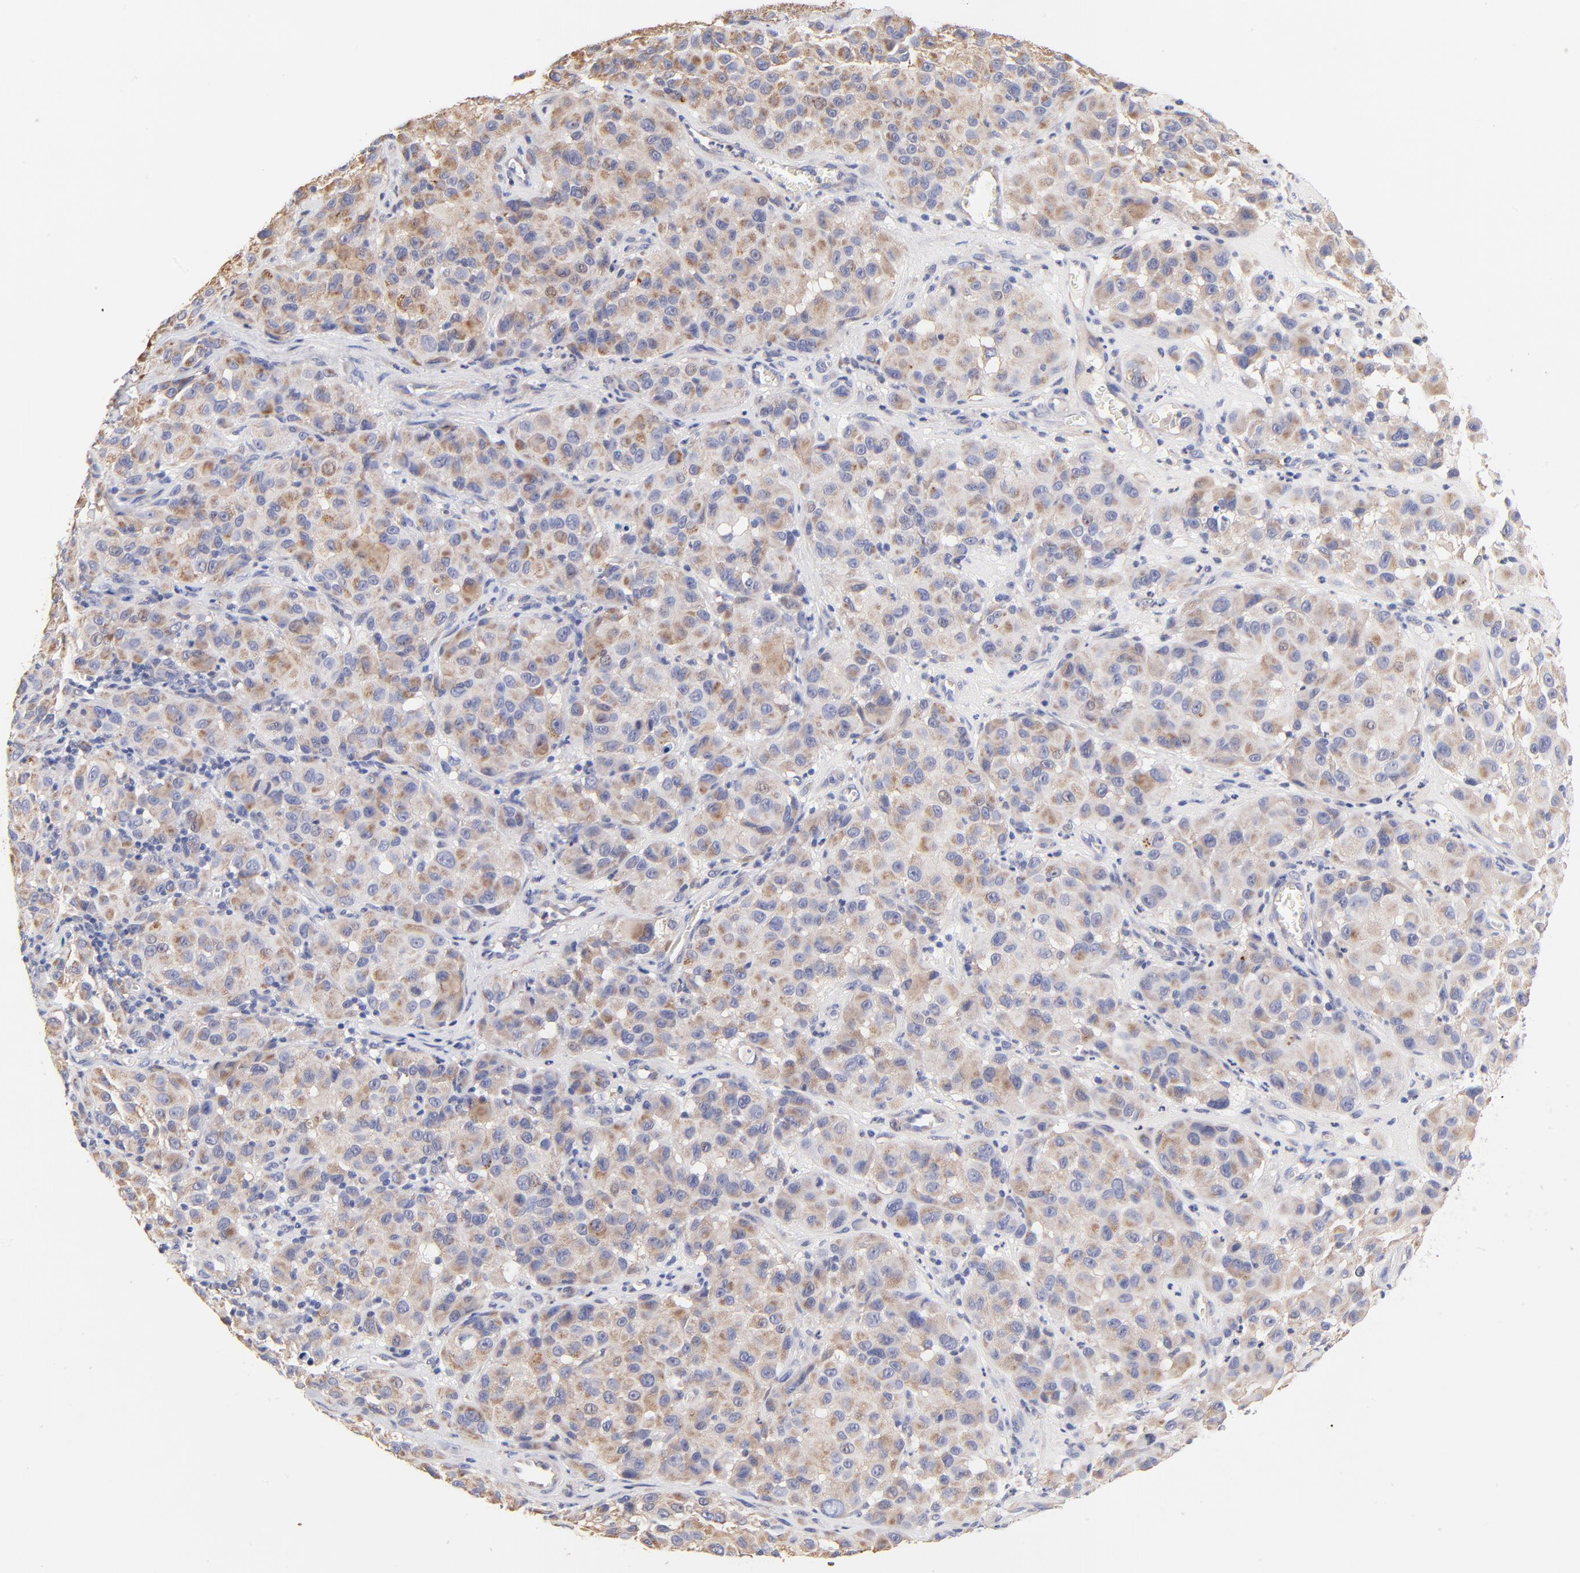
{"staining": {"intensity": "moderate", "quantity": ">75%", "location": "cytoplasmic/membranous"}, "tissue": "melanoma", "cell_type": "Tumor cells", "image_type": "cancer", "snomed": [{"axis": "morphology", "description": "Malignant melanoma, NOS"}, {"axis": "topography", "description": "Skin"}], "caption": "High-power microscopy captured an immunohistochemistry (IHC) micrograph of malignant melanoma, revealing moderate cytoplasmic/membranous staining in approximately >75% of tumor cells.", "gene": "PTK7", "patient": {"sex": "female", "age": 21}}